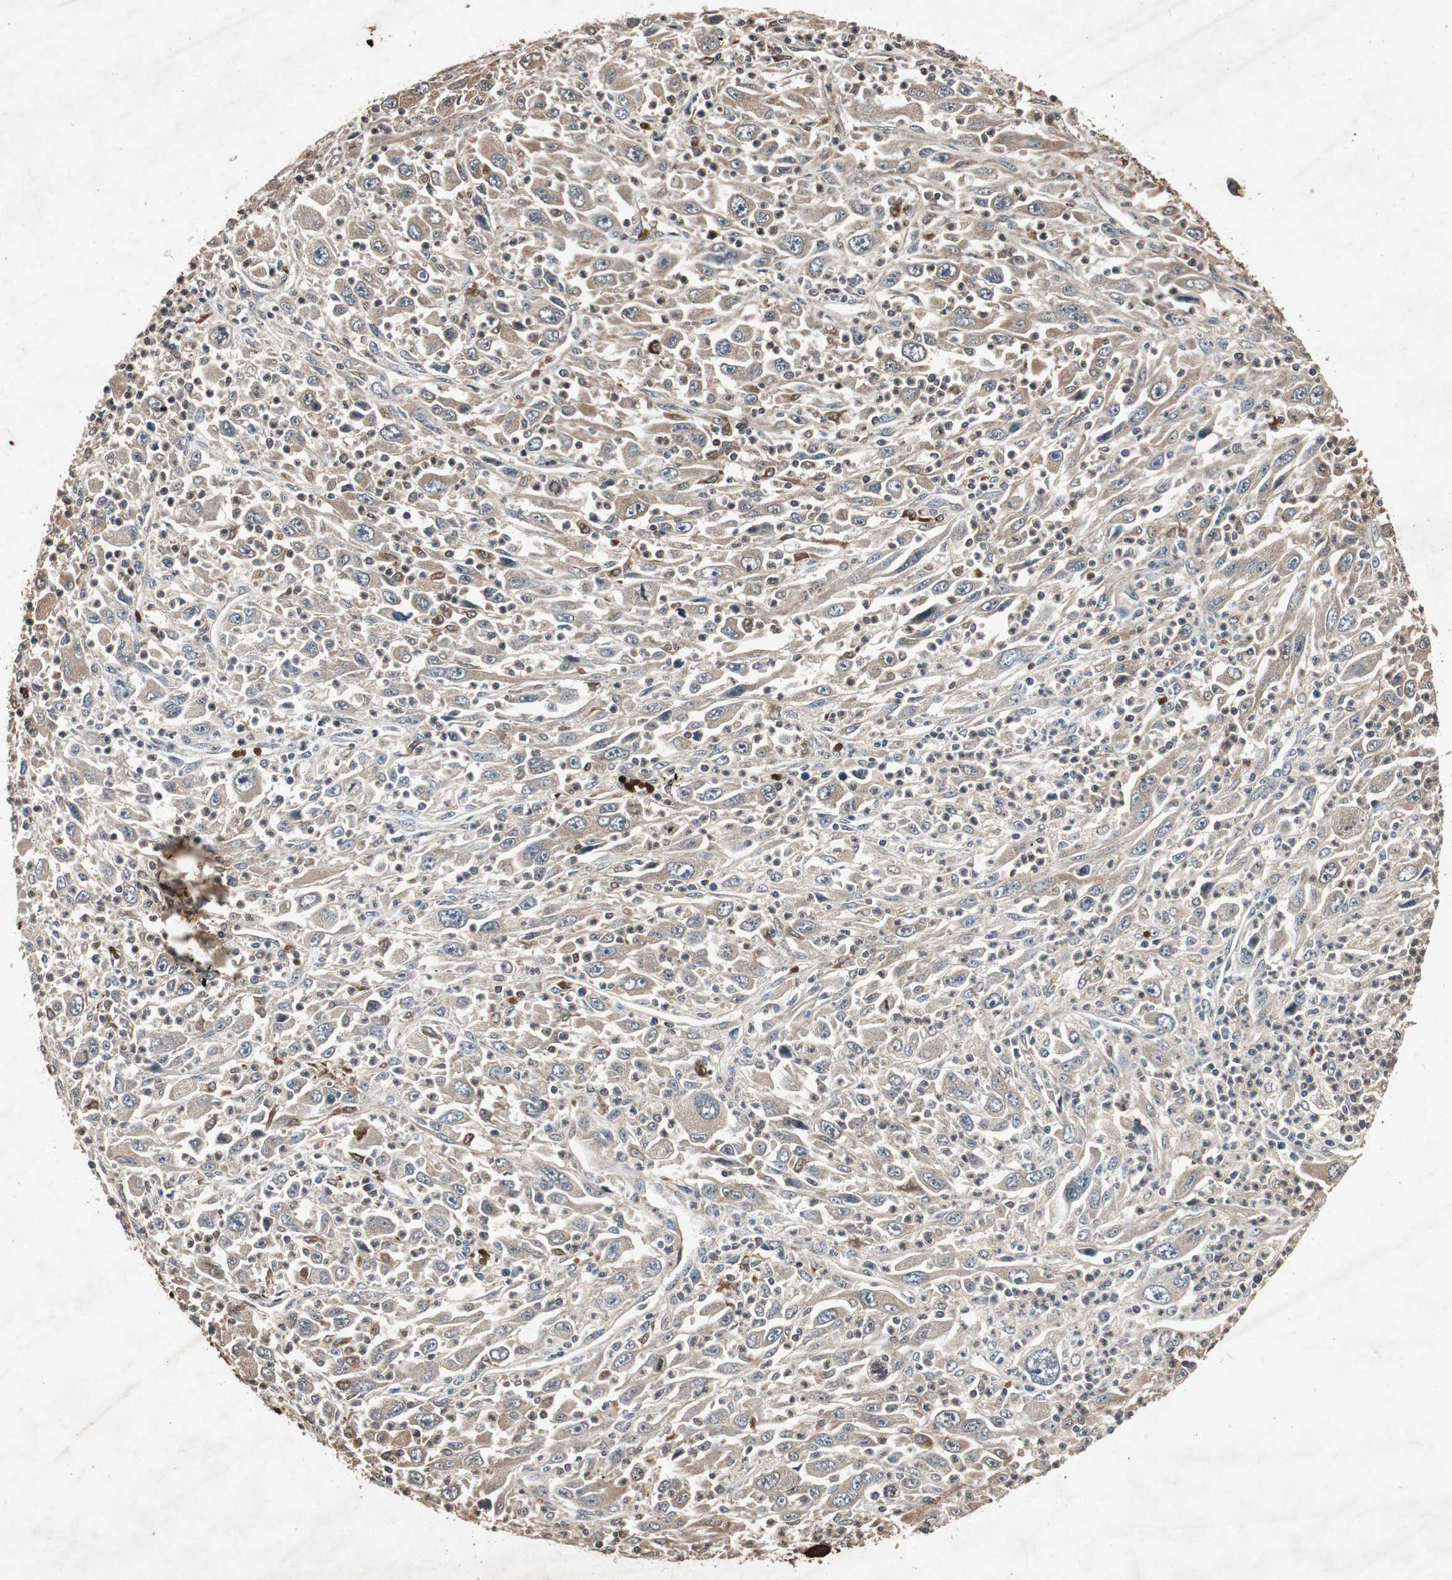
{"staining": {"intensity": "weak", "quantity": "25%-75%", "location": "cytoplasmic/membranous"}, "tissue": "melanoma", "cell_type": "Tumor cells", "image_type": "cancer", "snomed": [{"axis": "morphology", "description": "Malignant melanoma, Metastatic site"}, {"axis": "topography", "description": "Skin"}], "caption": "An image showing weak cytoplasmic/membranous positivity in about 25%-75% of tumor cells in melanoma, as visualized by brown immunohistochemical staining.", "gene": "SLIT2", "patient": {"sex": "female", "age": 56}}